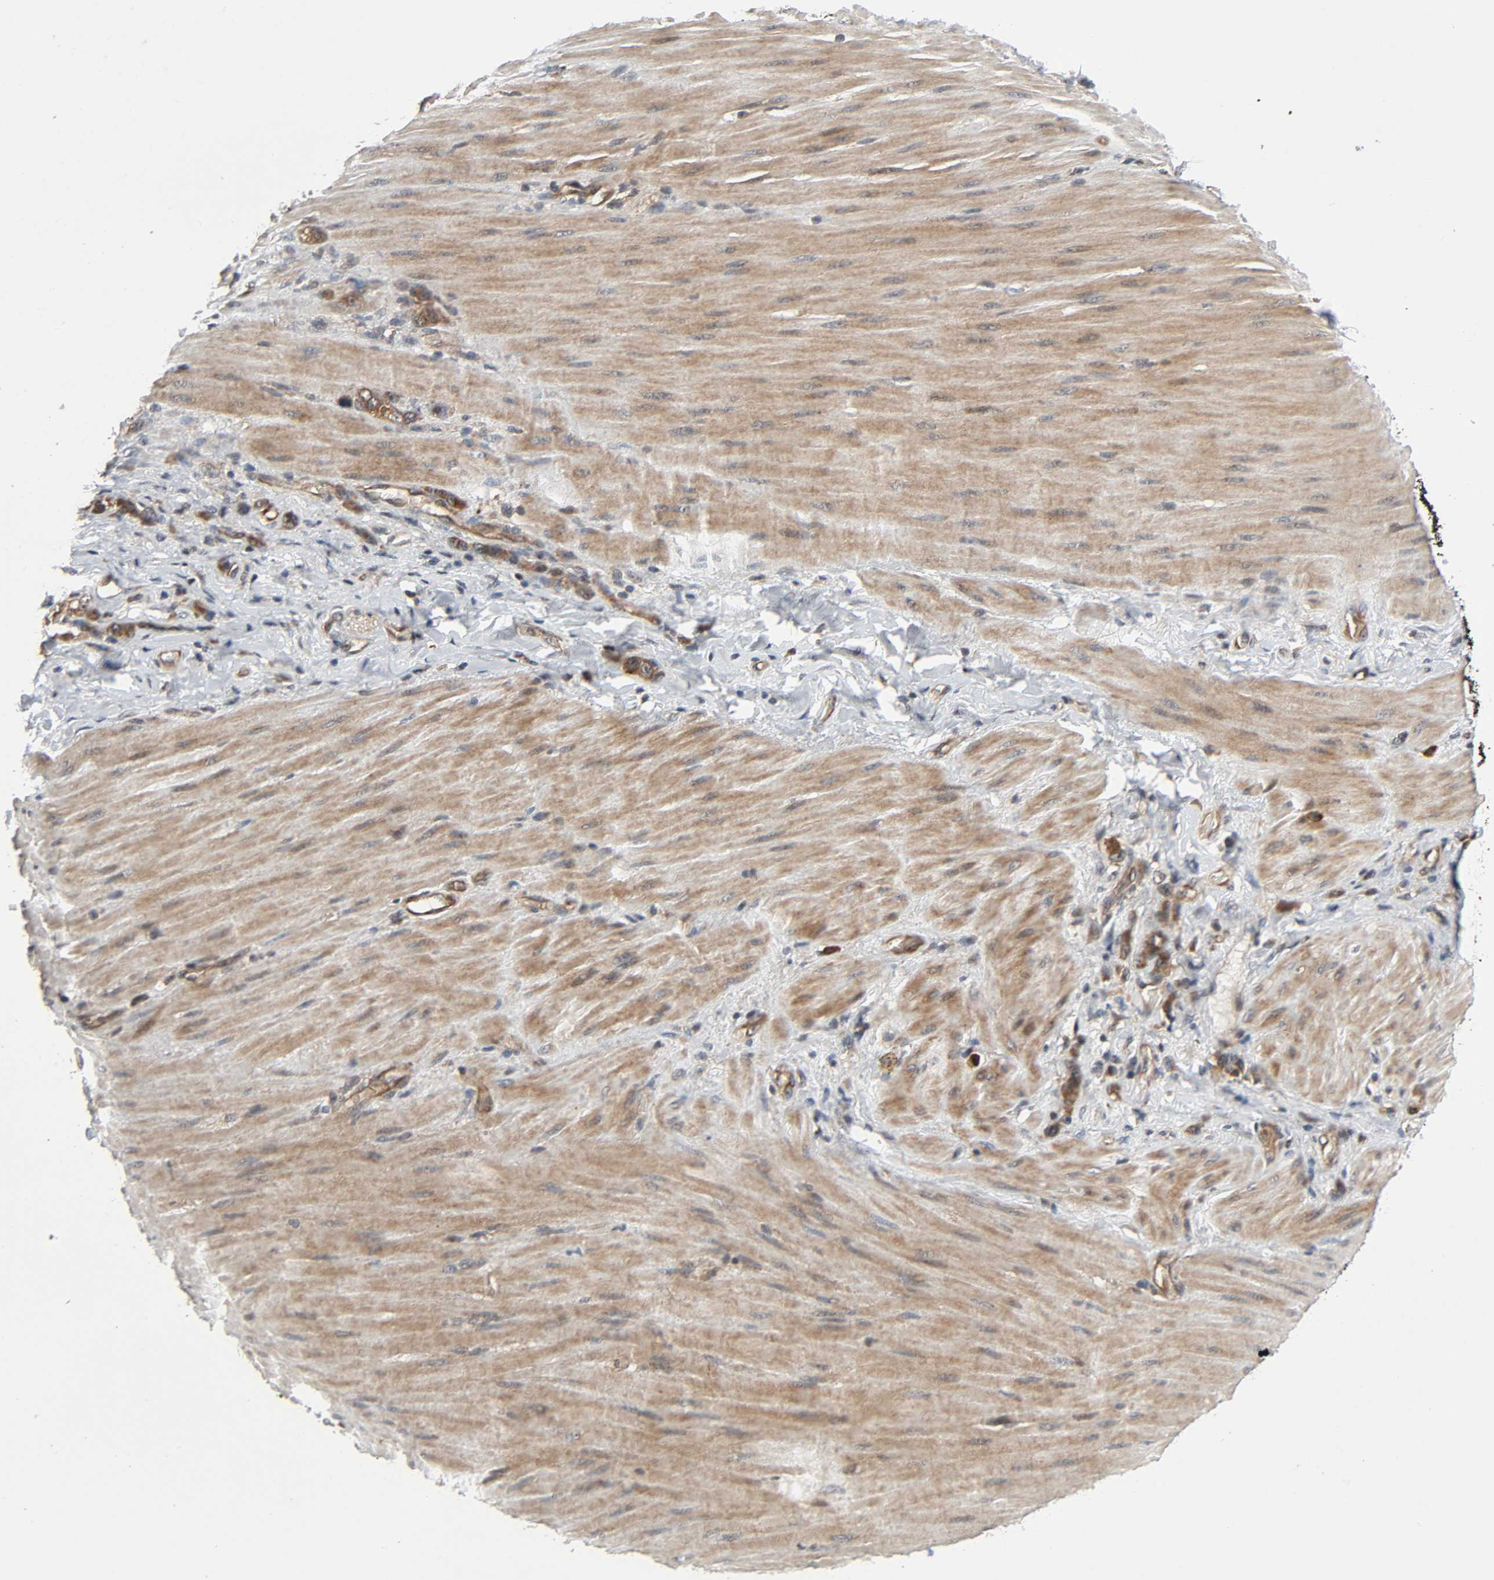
{"staining": {"intensity": "strong", "quantity": ">75%", "location": "cytoplasmic/membranous"}, "tissue": "stomach cancer", "cell_type": "Tumor cells", "image_type": "cancer", "snomed": [{"axis": "morphology", "description": "Adenocarcinoma, NOS"}, {"axis": "topography", "description": "Stomach"}], "caption": "Immunohistochemical staining of human stomach adenocarcinoma demonstrates strong cytoplasmic/membranous protein staining in about >75% of tumor cells. (IHC, brightfield microscopy, high magnification).", "gene": "PPP2R1B", "patient": {"sex": "male", "age": 82}}